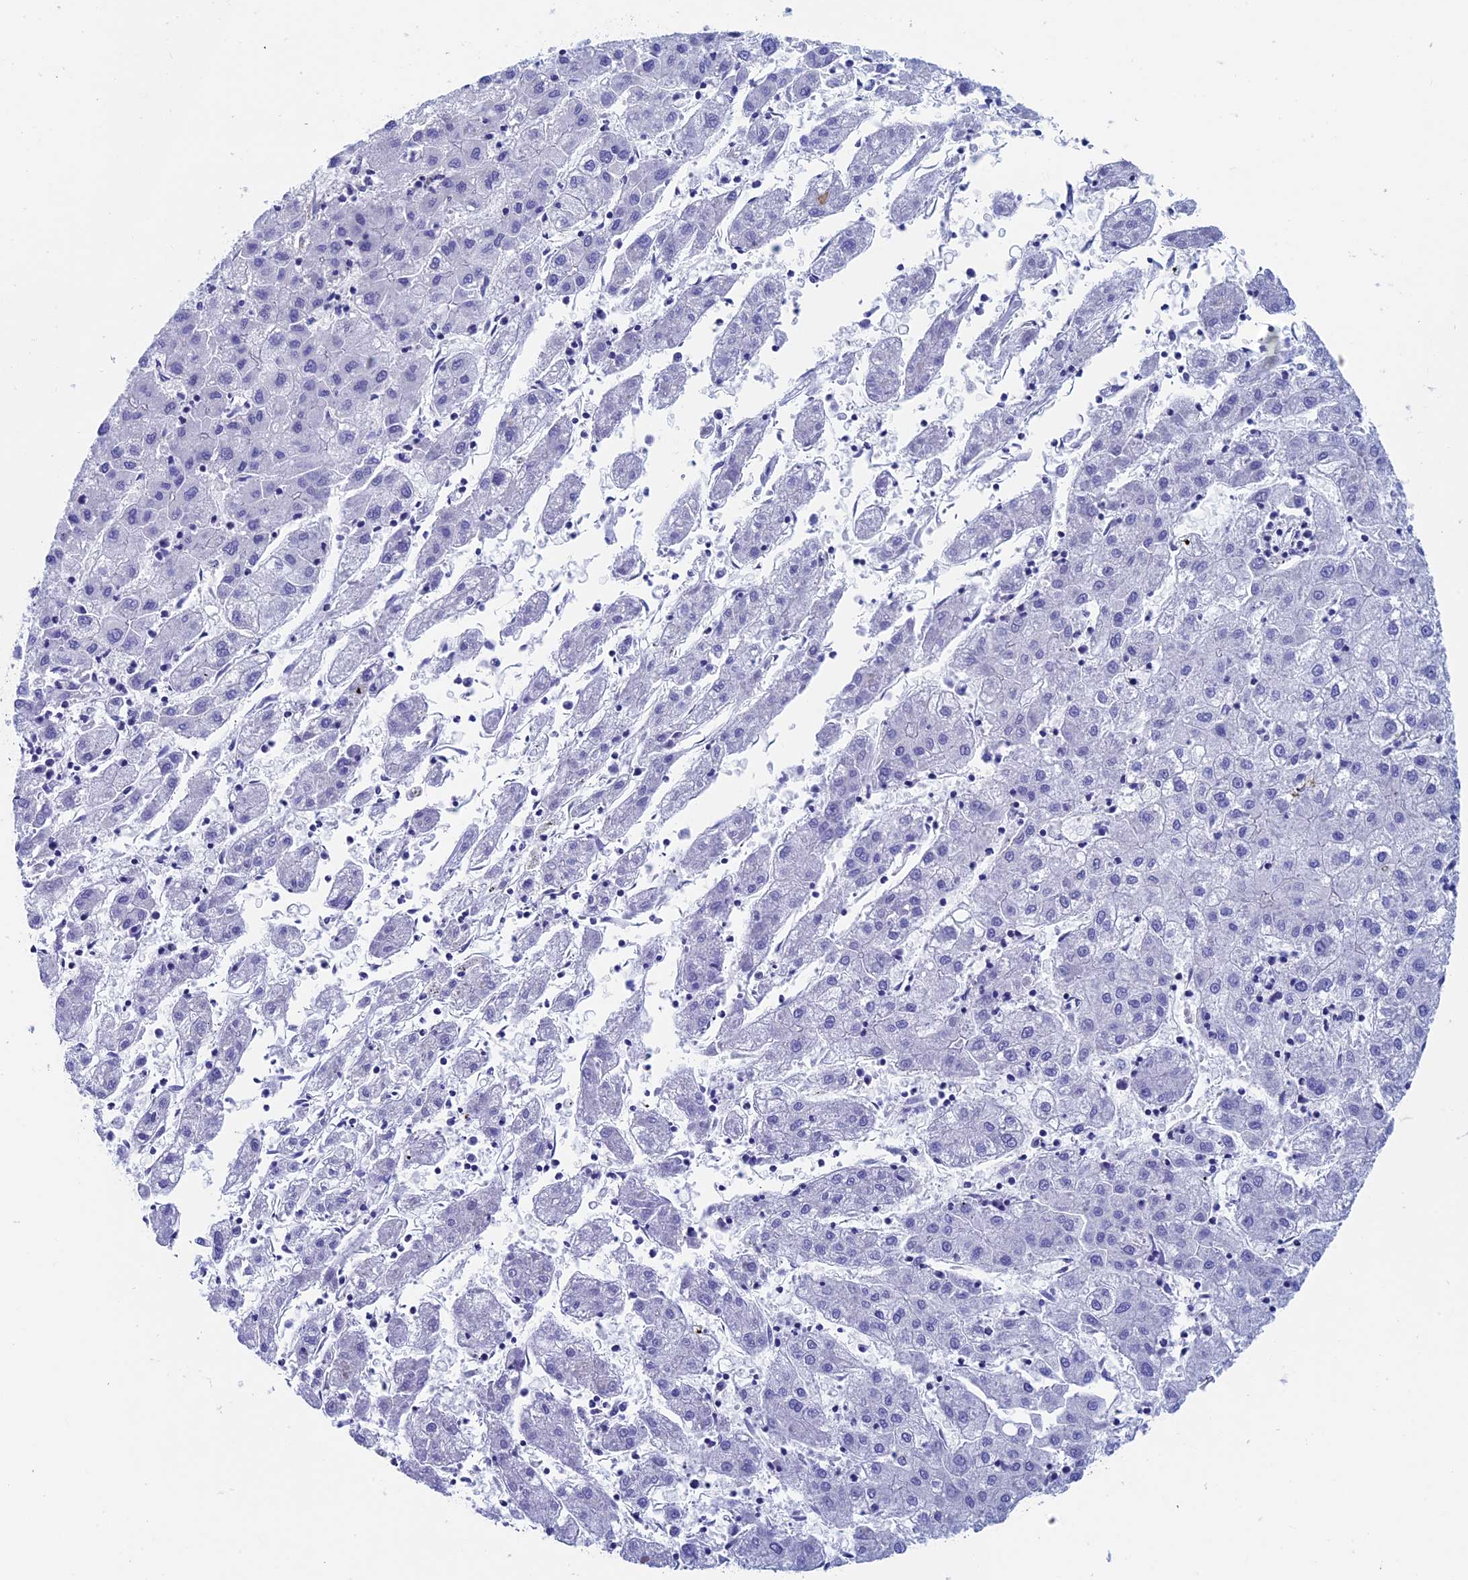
{"staining": {"intensity": "negative", "quantity": "none", "location": "none"}, "tissue": "liver cancer", "cell_type": "Tumor cells", "image_type": "cancer", "snomed": [{"axis": "morphology", "description": "Carcinoma, Hepatocellular, NOS"}, {"axis": "topography", "description": "Liver"}], "caption": "IHC micrograph of liver cancer (hepatocellular carcinoma) stained for a protein (brown), which demonstrates no expression in tumor cells.", "gene": "SEPTIN1", "patient": {"sex": "male", "age": 72}}